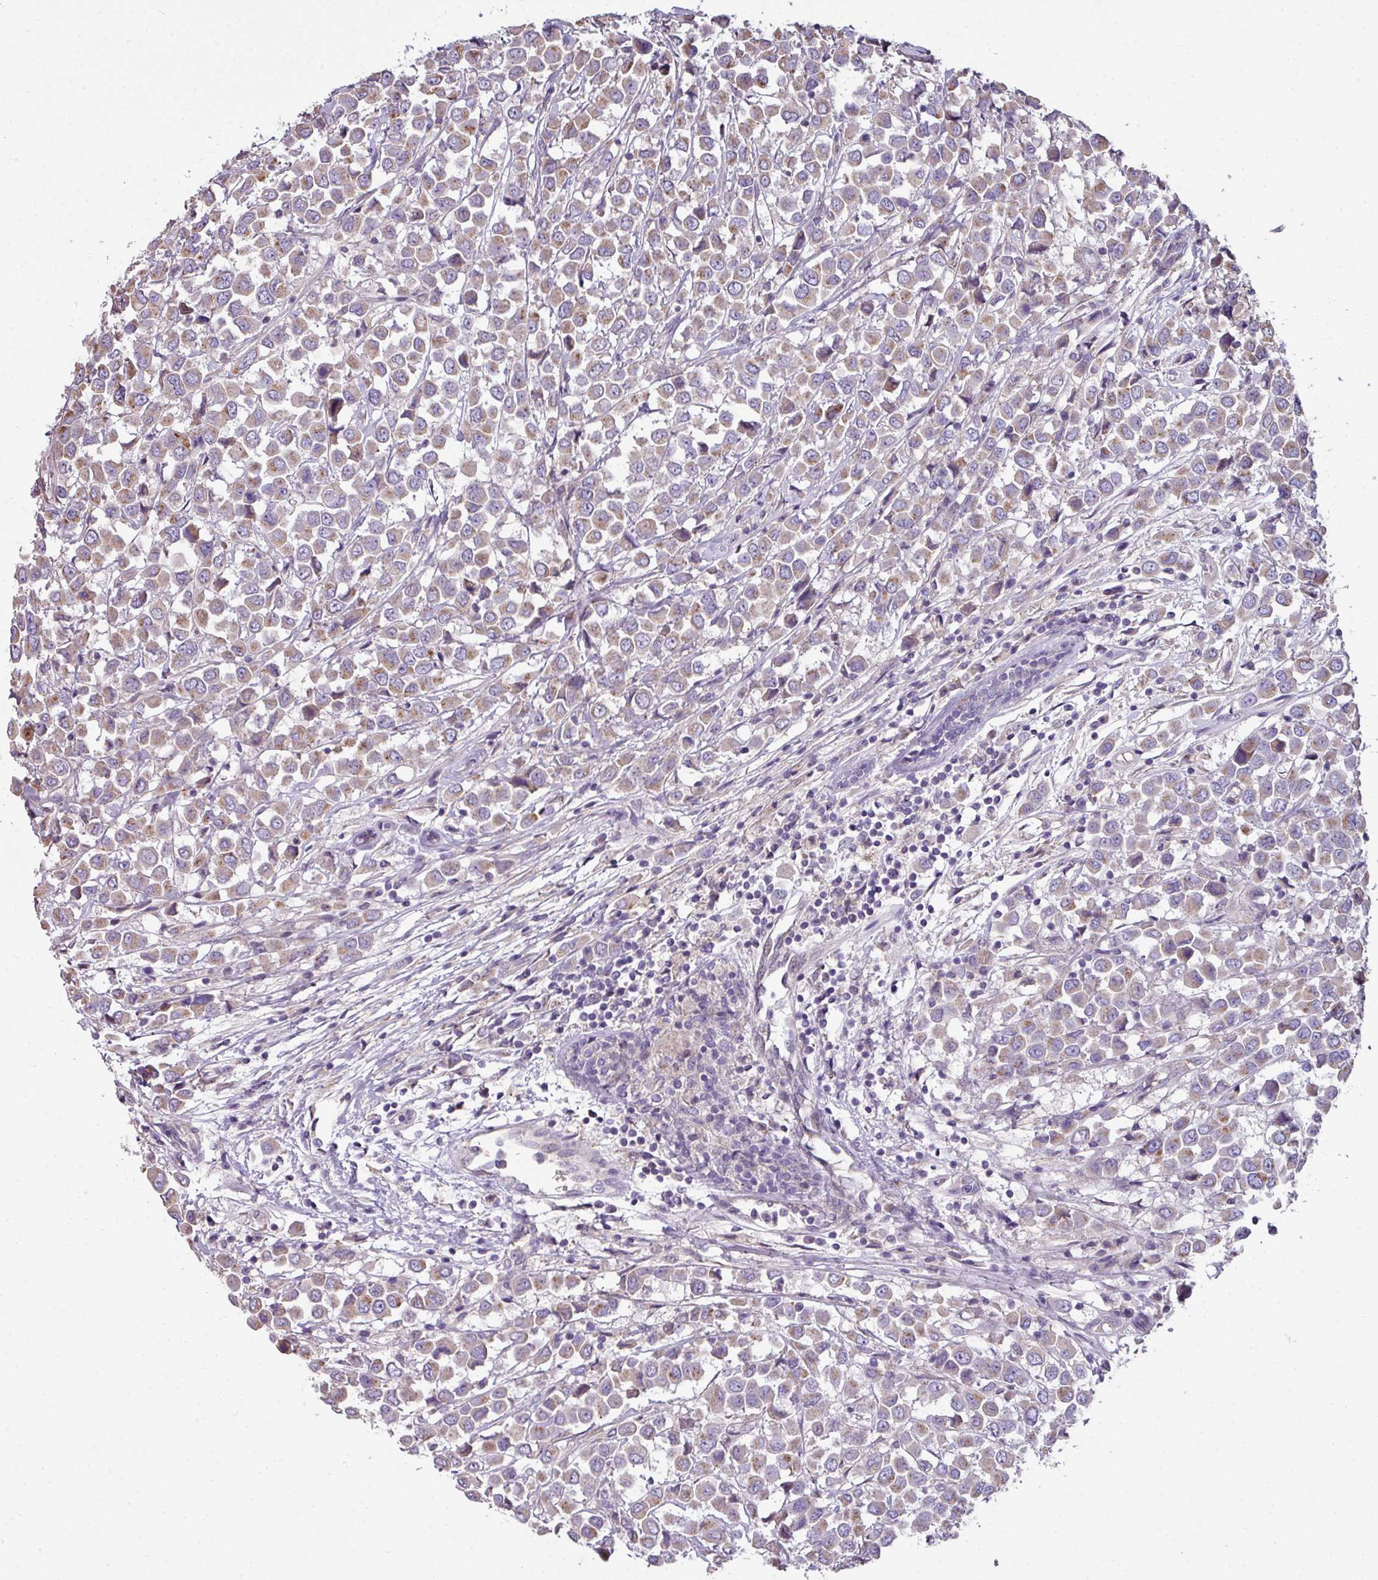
{"staining": {"intensity": "moderate", "quantity": "25%-75%", "location": "cytoplasmic/membranous"}, "tissue": "breast cancer", "cell_type": "Tumor cells", "image_type": "cancer", "snomed": [{"axis": "morphology", "description": "Duct carcinoma"}, {"axis": "topography", "description": "Breast"}], "caption": "Moderate cytoplasmic/membranous expression is present in about 25%-75% of tumor cells in intraductal carcinoma (breast).", "gene": "LRRC9", "patient": {"sex": "female", "age": 61}}